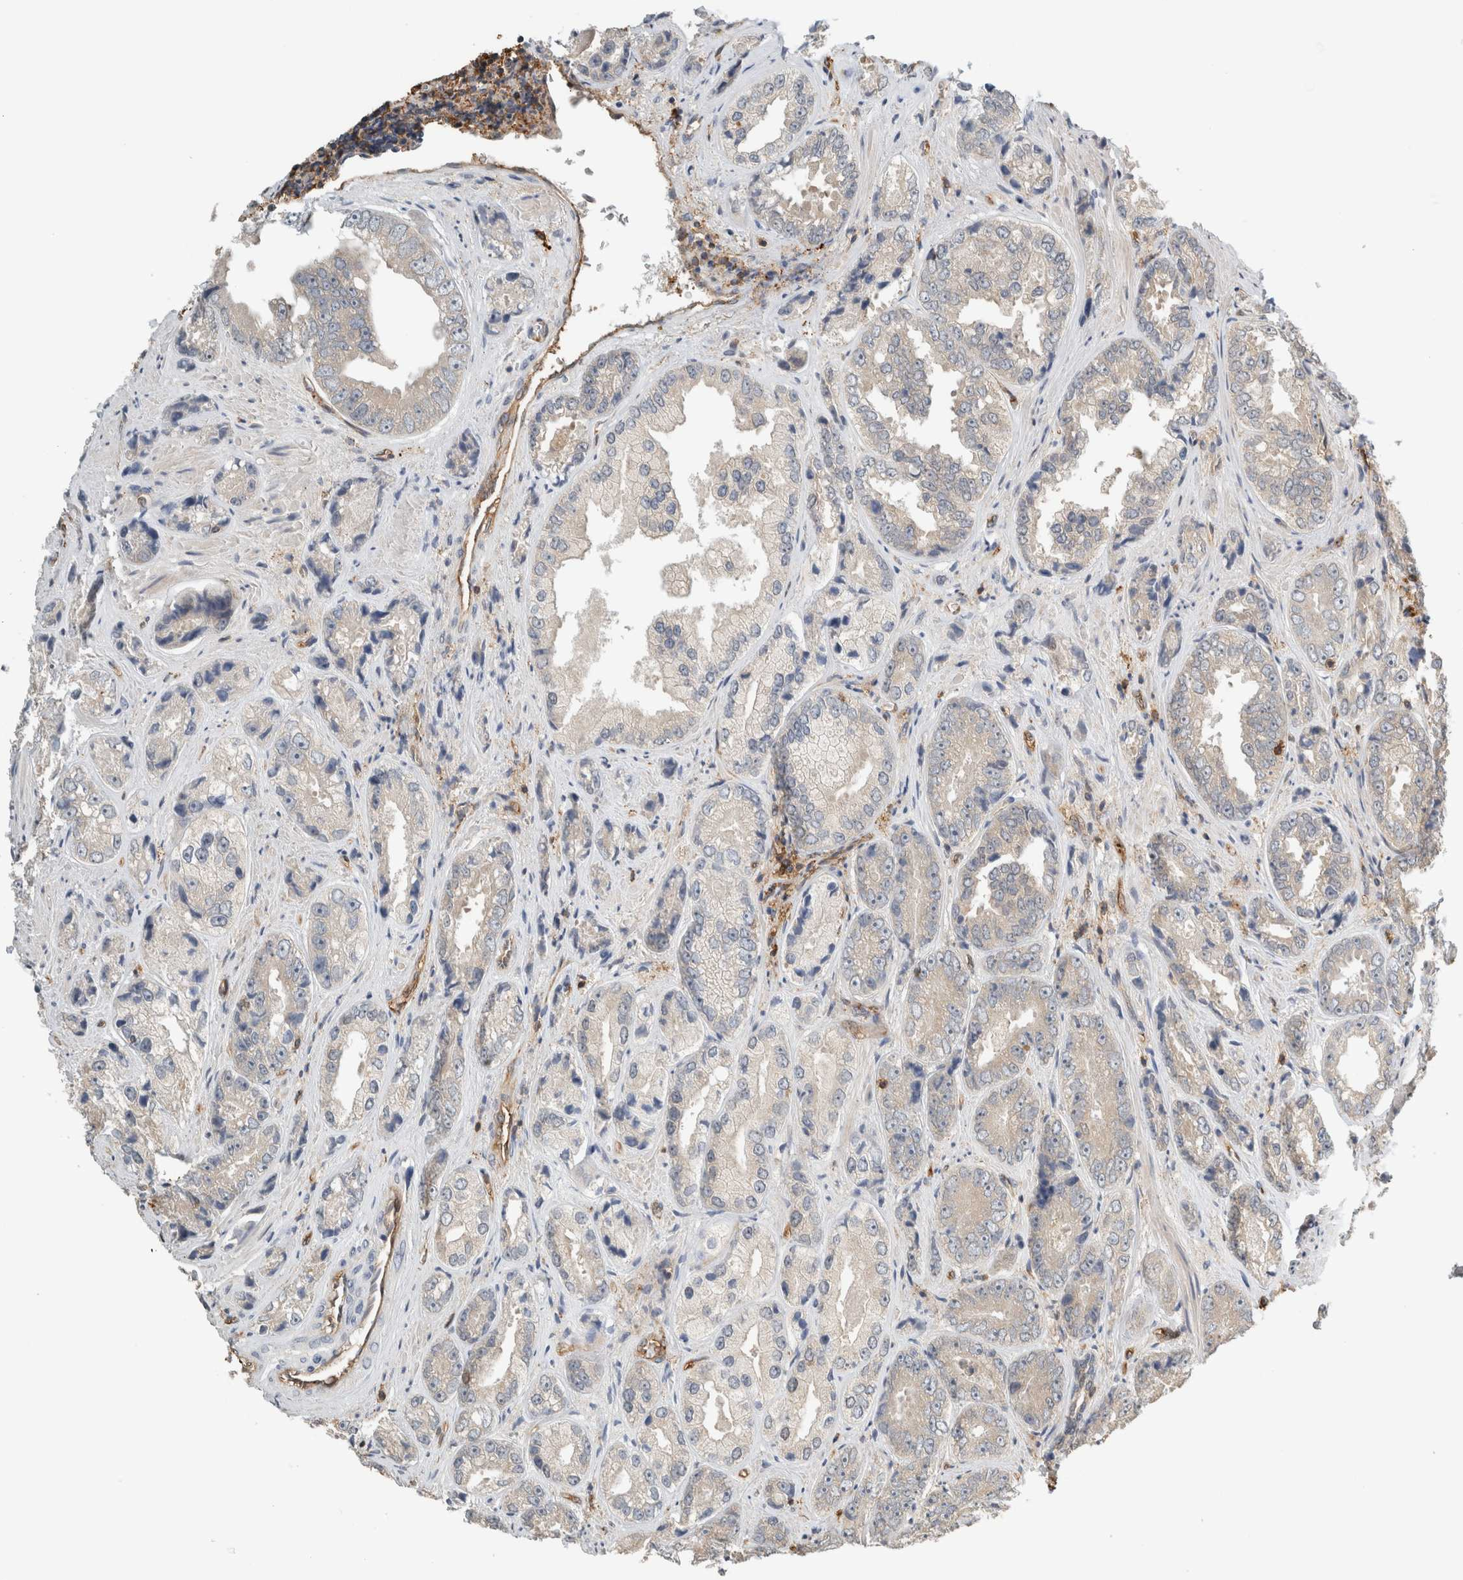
{"staining": {"intensity": "negative", "quantity": "none", "location": "none"}, "tissue": "prostate cancer", "cell_type": "Tumor cells", "image_type": "cancer", "snomed": [{"axis": "morphology", "description": "Adenocarcinoma, High grade"}, {"axis": "topography", "description": "Prostate"}], "caption": "A micrograph of human prostate high-grade adenocarcinoma is negative for staining in tumor cells.", "gene": "PFDN4", "patient": {"sex": "male", "age": 61}}